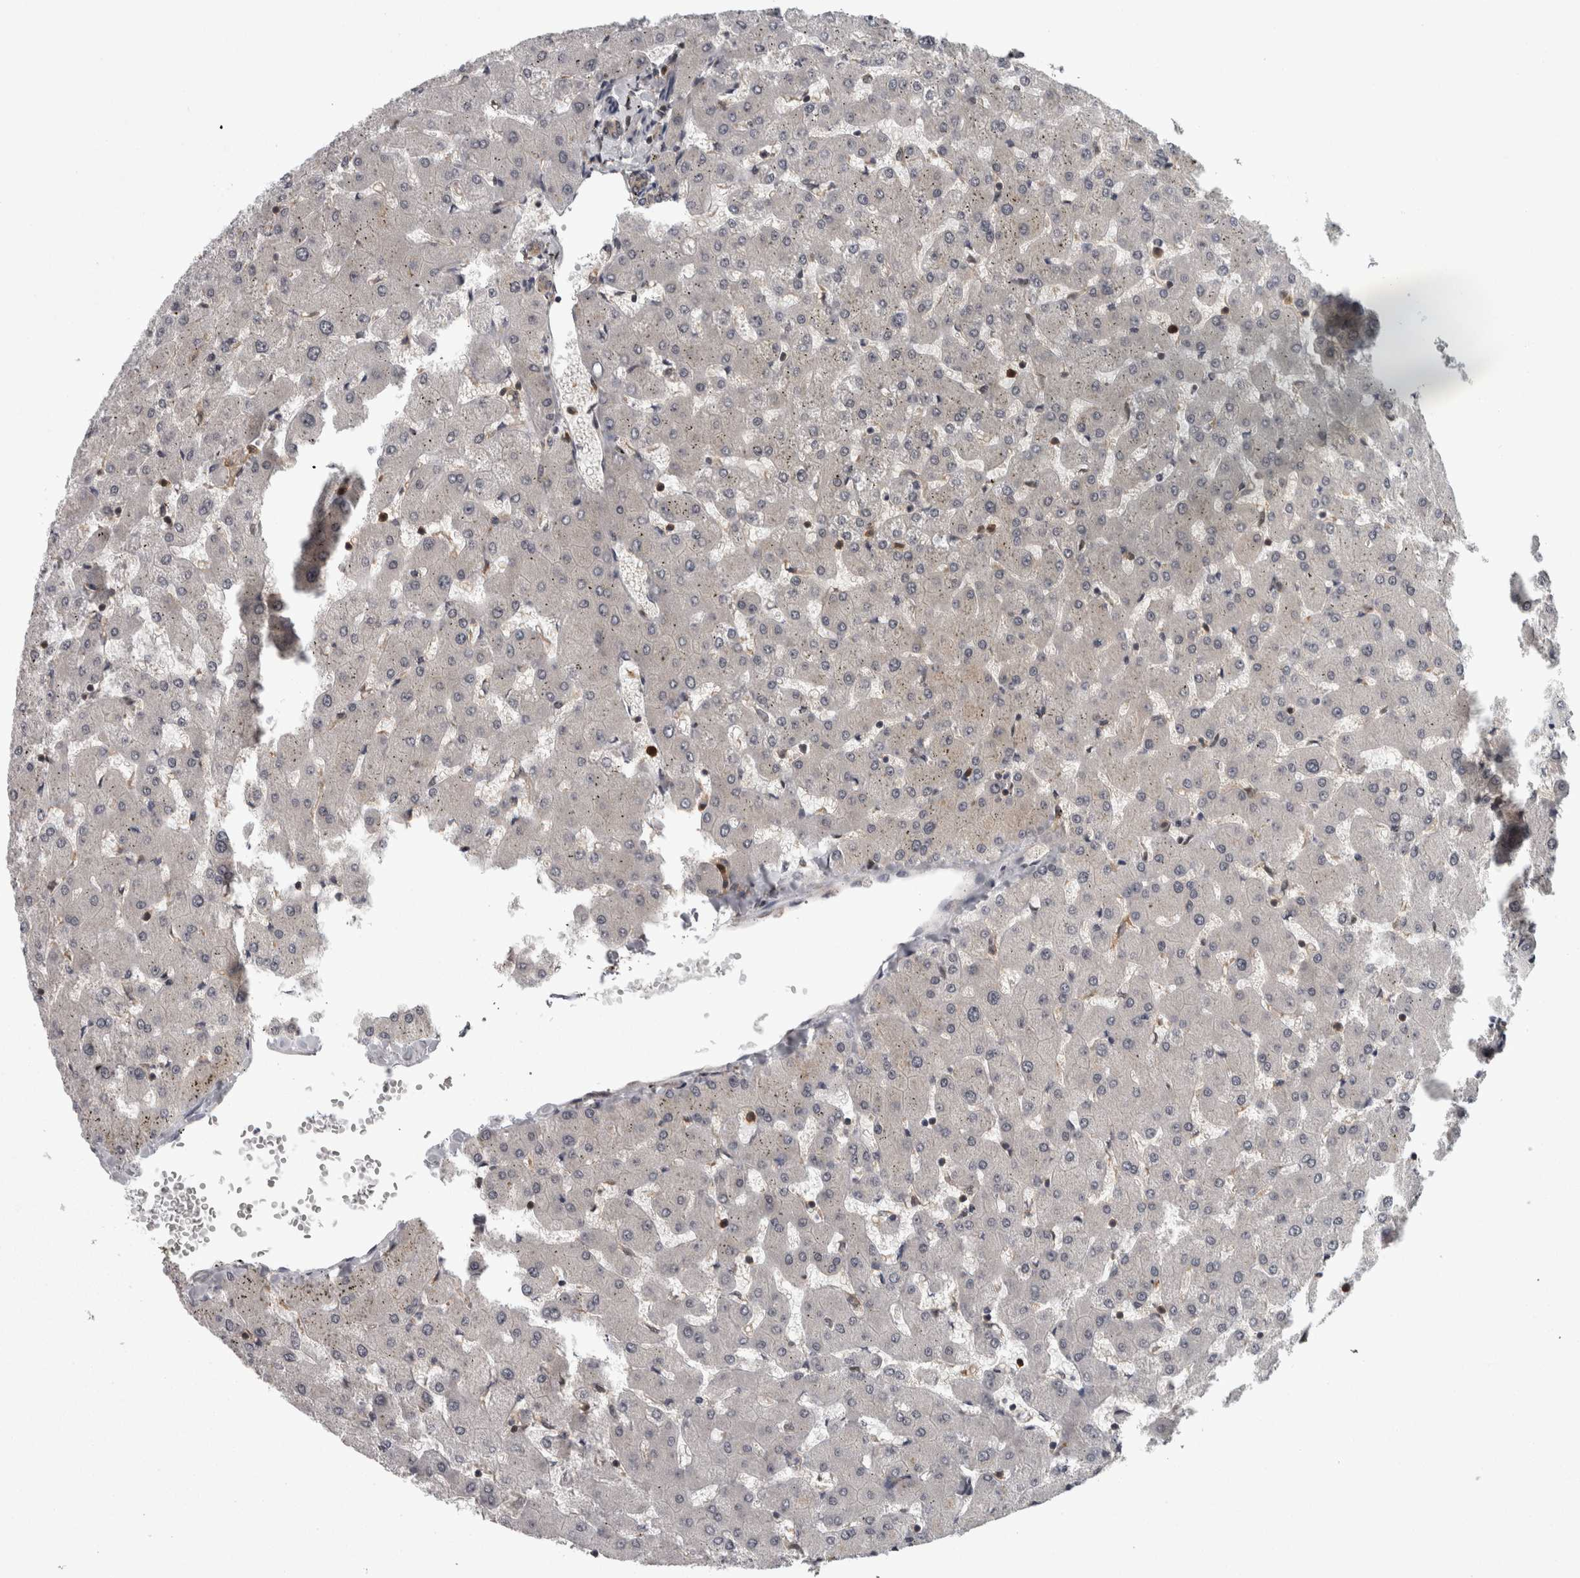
{"staining": {"intensity": "moderate", "quantity": ">75%", "location": "cytoplasmic/membranous"}, "tissue": "liver", "cell_type": "Cholangiocytes", "image_type": "normal", "snomed": [{"axis": "morphology", "description": "Normal tissue, NOS"}, {"axis": "topography", "description": "Liver"}], "caption": "Immunohistochemistry of benign liver shows medium levels of moderate cytoplasmic/membranous staining in approximately >75% of cholangiocytes. (DAB (3,3'-diaminobenzidine) IHC, brown staining for protein, blue staining for nuclei).", "gene": "CACYBP", "patient": {"sex": "female", "age": 63}}